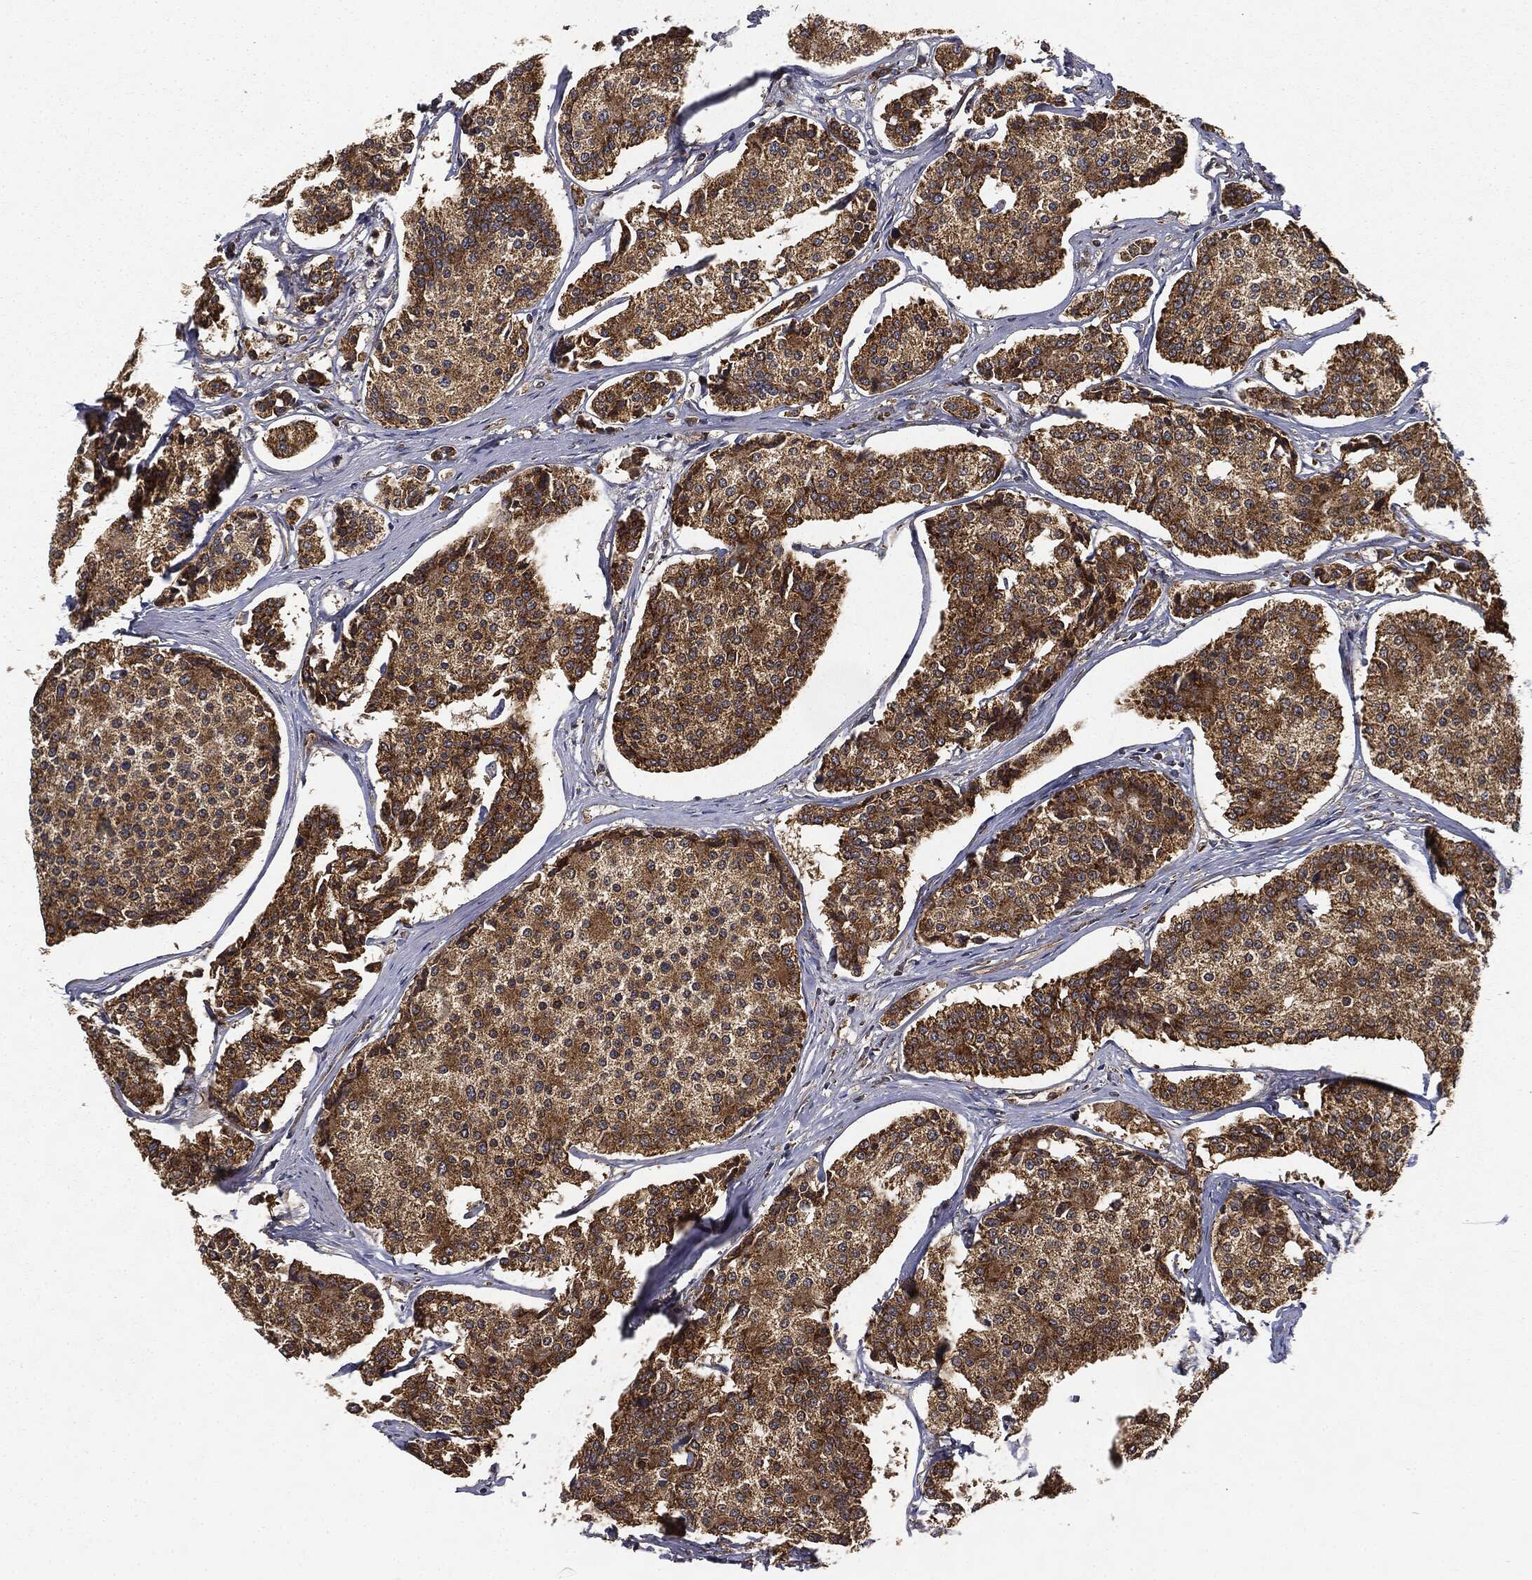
{"staining": {"intensity": "strong", "quantity": ">75%", "location": "cytoplasmic/membranous"}, "tissue": "carcinoid", "cell_type": "Tumor cells", "image_type": "cancer", "snomed": [{"axis": "morphology", "description": "Carcinoid, malignant, NOS"}, {"axis": "topography", "description": "Small intestine"}], "caption": "A brown stain highlights strong cytoplasmic/membranous positivity of a protein in human carcinoid tumor cells.", "gene": "MIER2", "patient": {"sex": "female", "age": 65}}